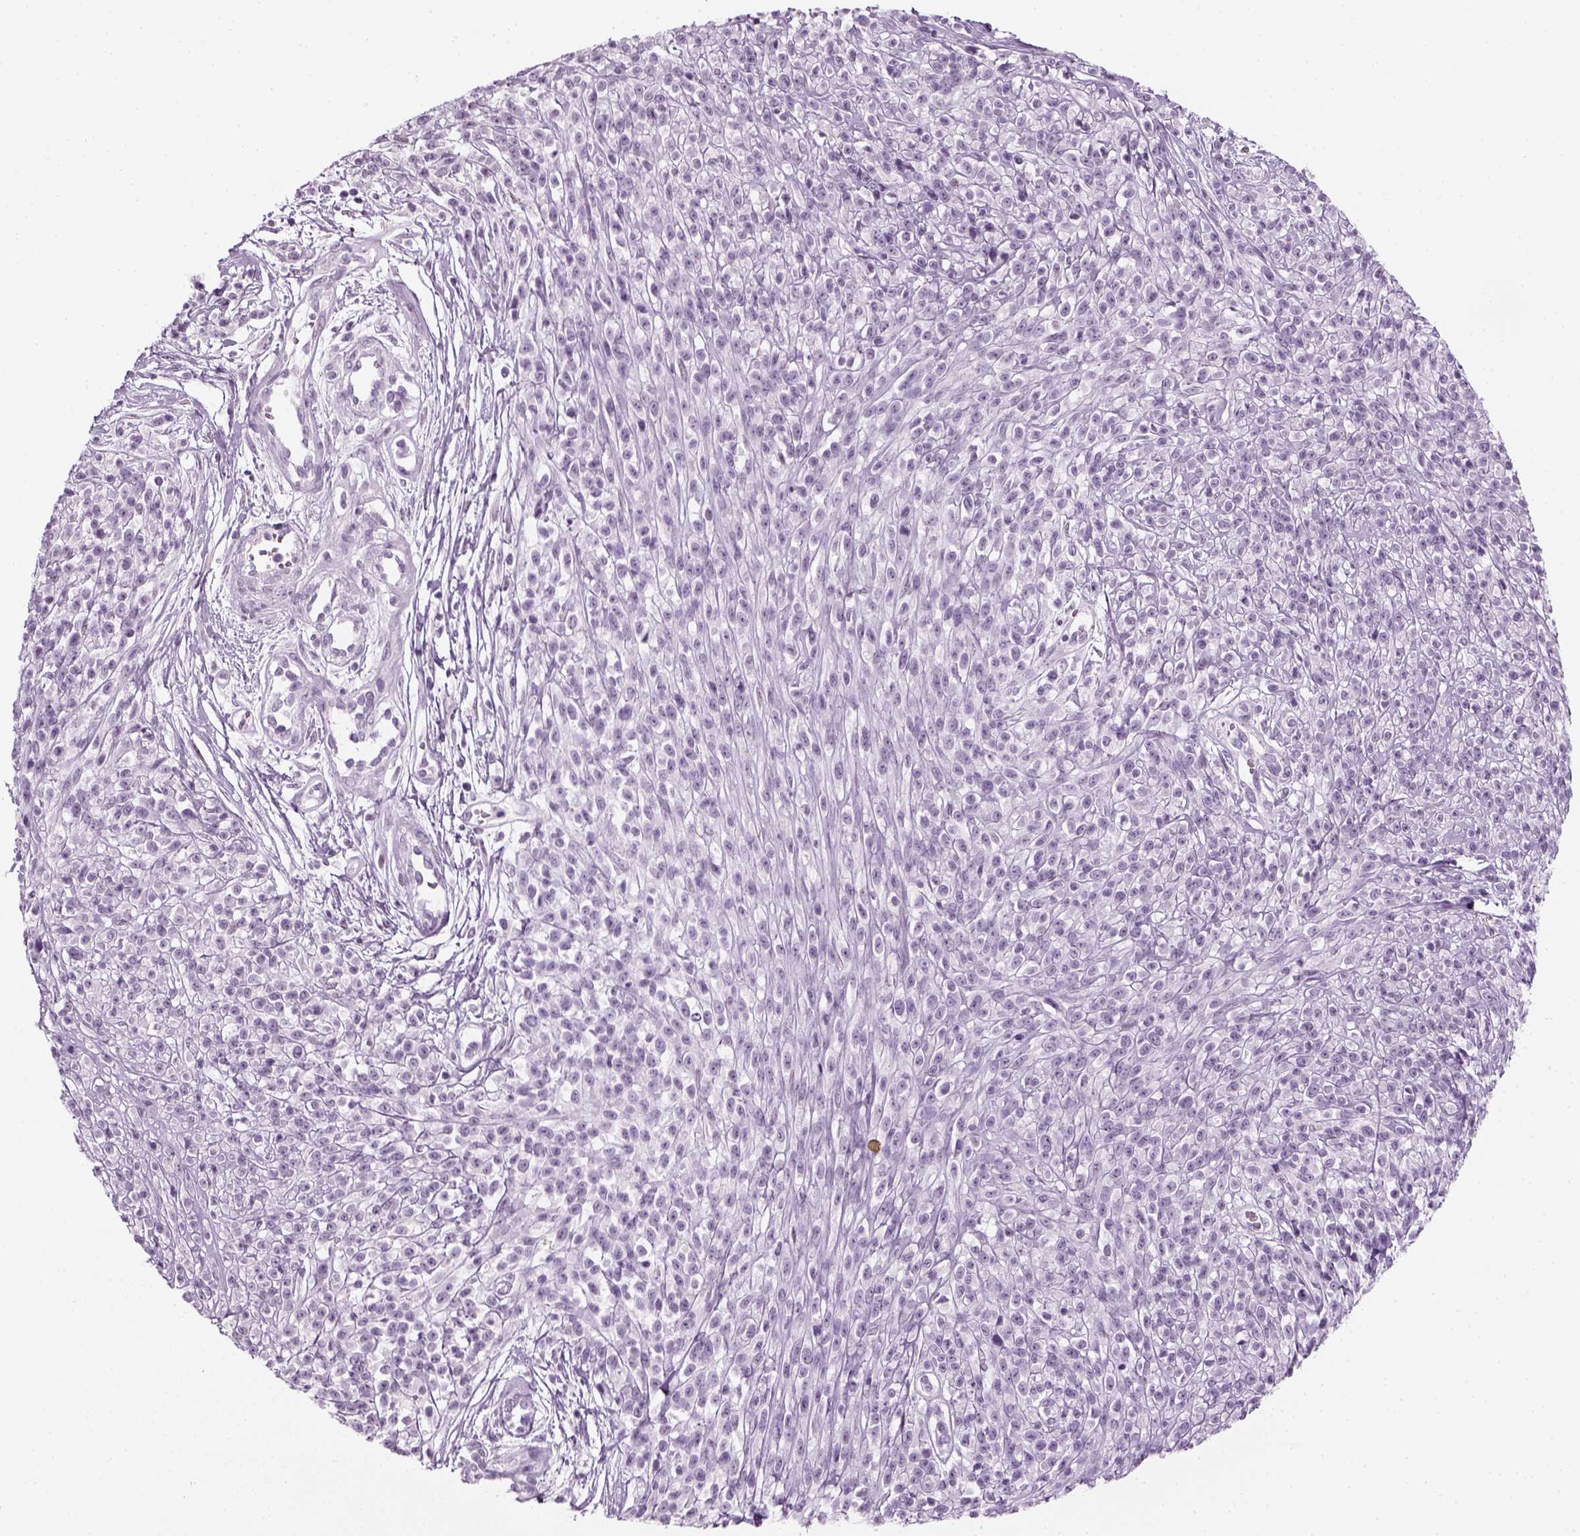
{"staining": {"intensity": "negative", "quantity": "none", "location": "none"}, "tissue": "melanoma", "cell_type": "Tumor cells", "image_type": "cancer", "snomed": [{"axis": "morphology", "description": "Malignant melanoma, NOS"}, {"axis": "topography", "description": "Skin"}, {"axis": "topography", "description": "Skin of trunk"}], "caption": "Micrograph shows no protein expression in tumor cells of malignant melanoma tissue. (Immunohistochemistry (ihc), brightfield microscopy, high magnification).", "gene": "KRT75", "patient": {"sex": "male", "age": 74}}